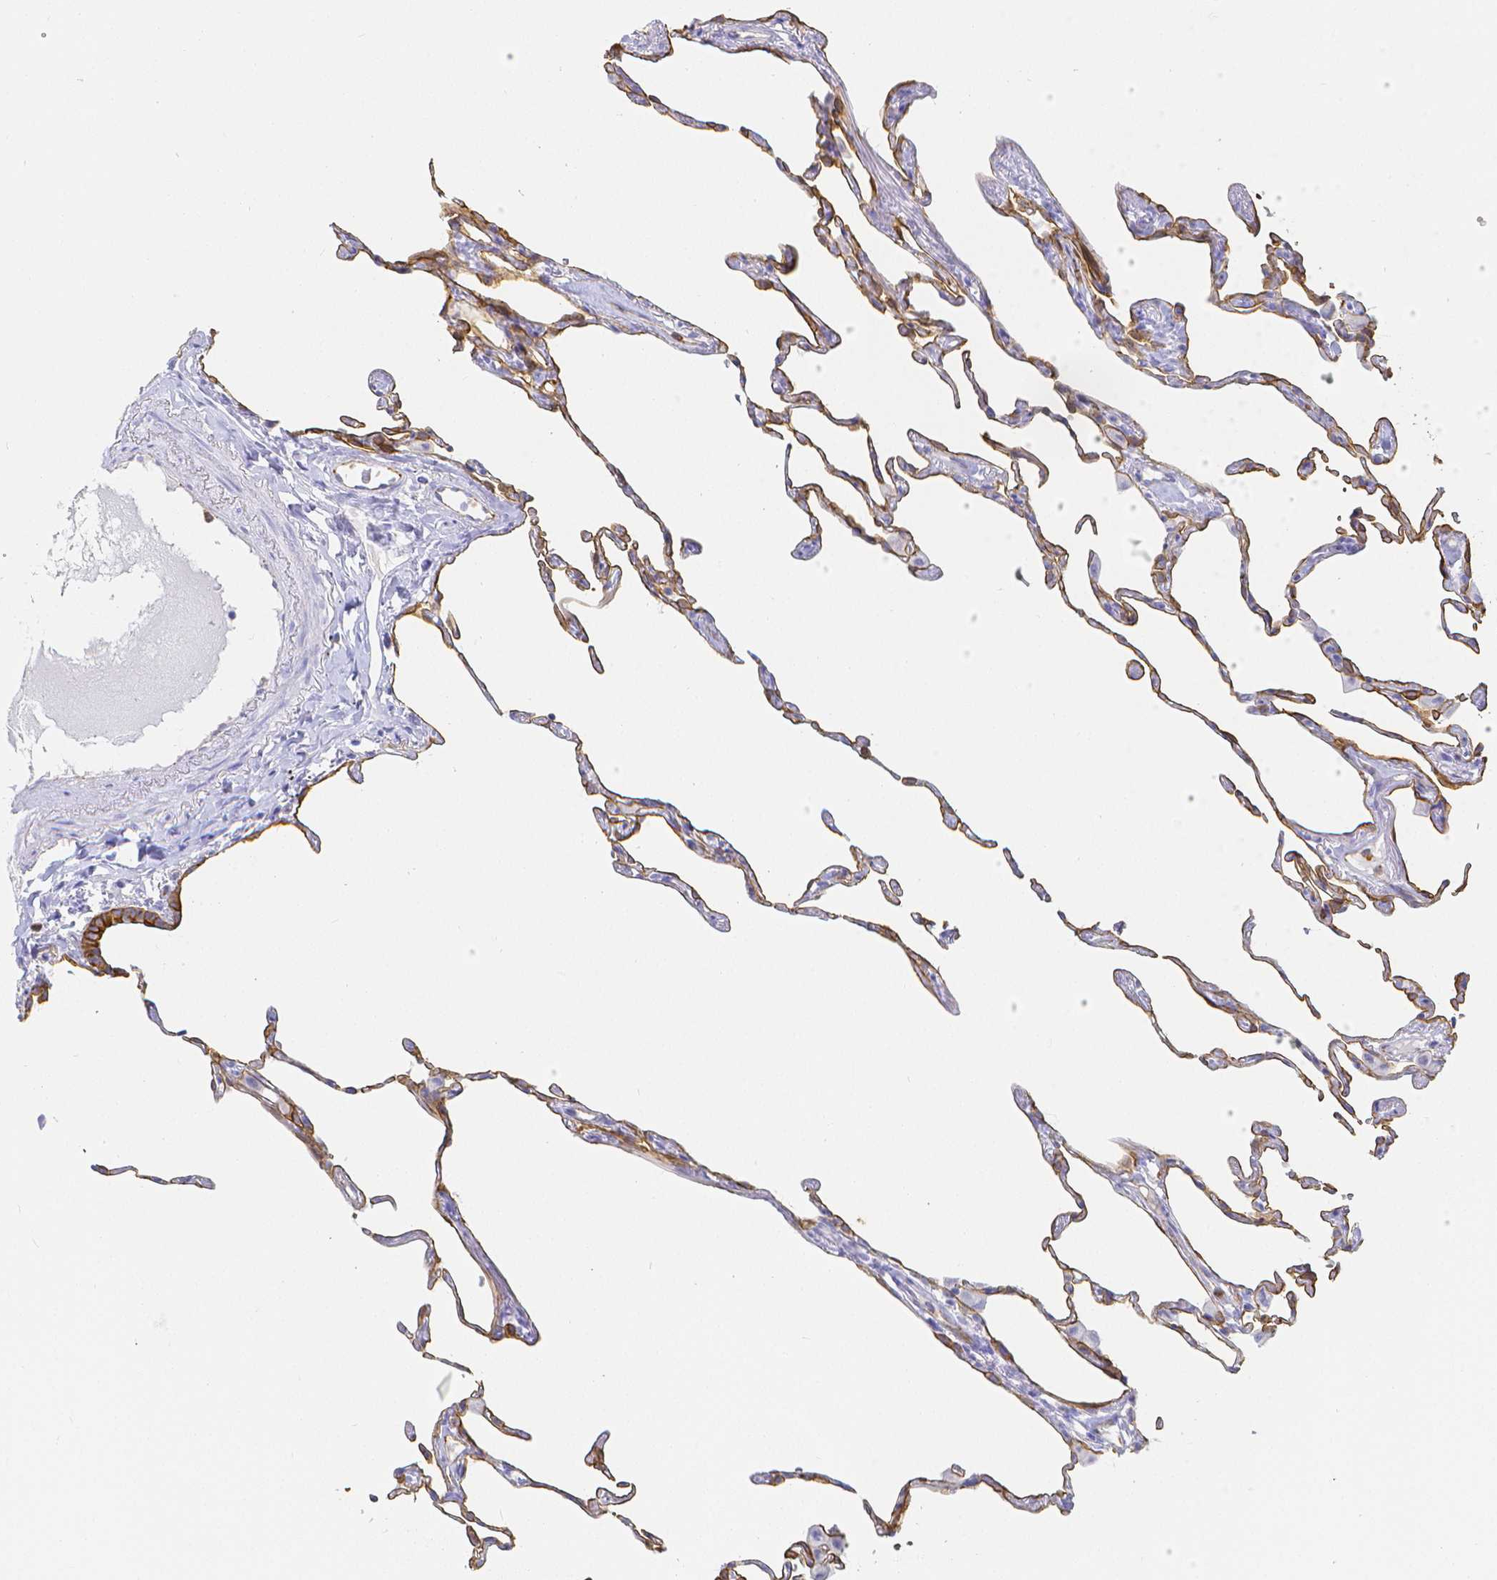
{"staining": {"intensity": "strong", "quantity": ">75%", "location": "cytoplasmic/membranous"}, "tissue": "lung", "cell_type": "Alveolar cells", "image_type": "normal", "snomed": [{"axis": "morphology", "description": "Normal tissue, NOS"}, {"axis": "topography", "description": "Lung"}], "caption": "DAB (3,3'-diaminobenzidine) immunohistochemical staining of benign human lung exhibits strong cytoplasmic/membranous protein positivity in about >75% of alveolar cells. The protein is stained brown, and the nuclei are stained in blue (DAB (3,3'-diaminobenzidine) IHC with brightfield microscopy, high magnification).", "gene": "SMURF1", "patient": {"sex": "female", "age": 57}}